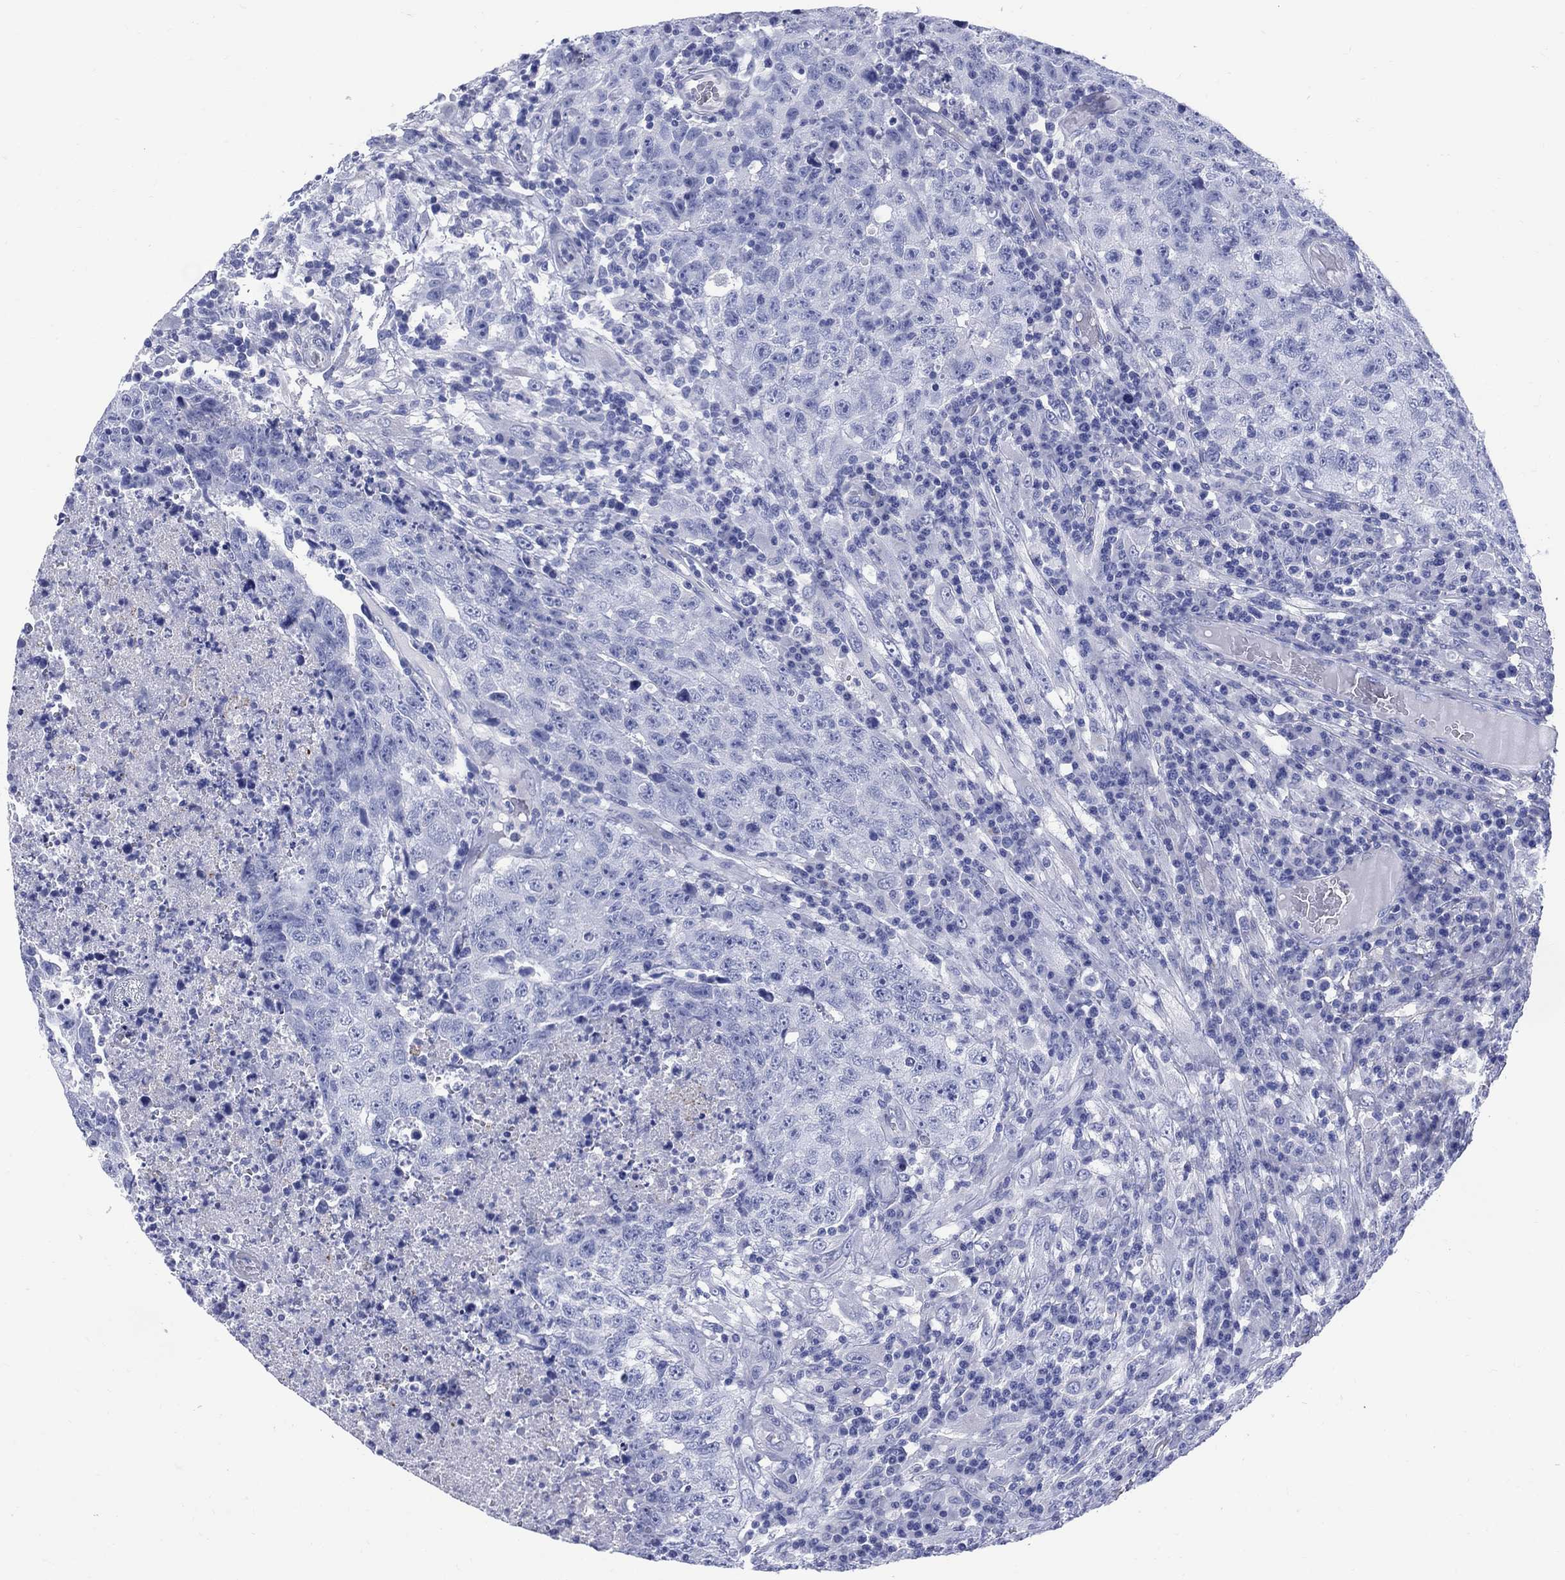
{"staining": {"intensity": "negative", "quantity": "none", "location": "none"}, "tissue": "testis cancer", "cell_type": "Tumor cells", "image_type": "cancer", "snomed": [{"axis": "morphology", "description": "Necrosis, NOS"}, {"axis": "morphology", "description": "Carcinoma, Embryonal, NOS"}, {"axis": "topography", "description": "Testis"}], "caption": "Immunohistochemical staining of embryonal carcinoma (testis) demonstrates no significant expression in tumor cells.", "gene": "LRRD1", "patient": {"sex": "male", "age": 19}}